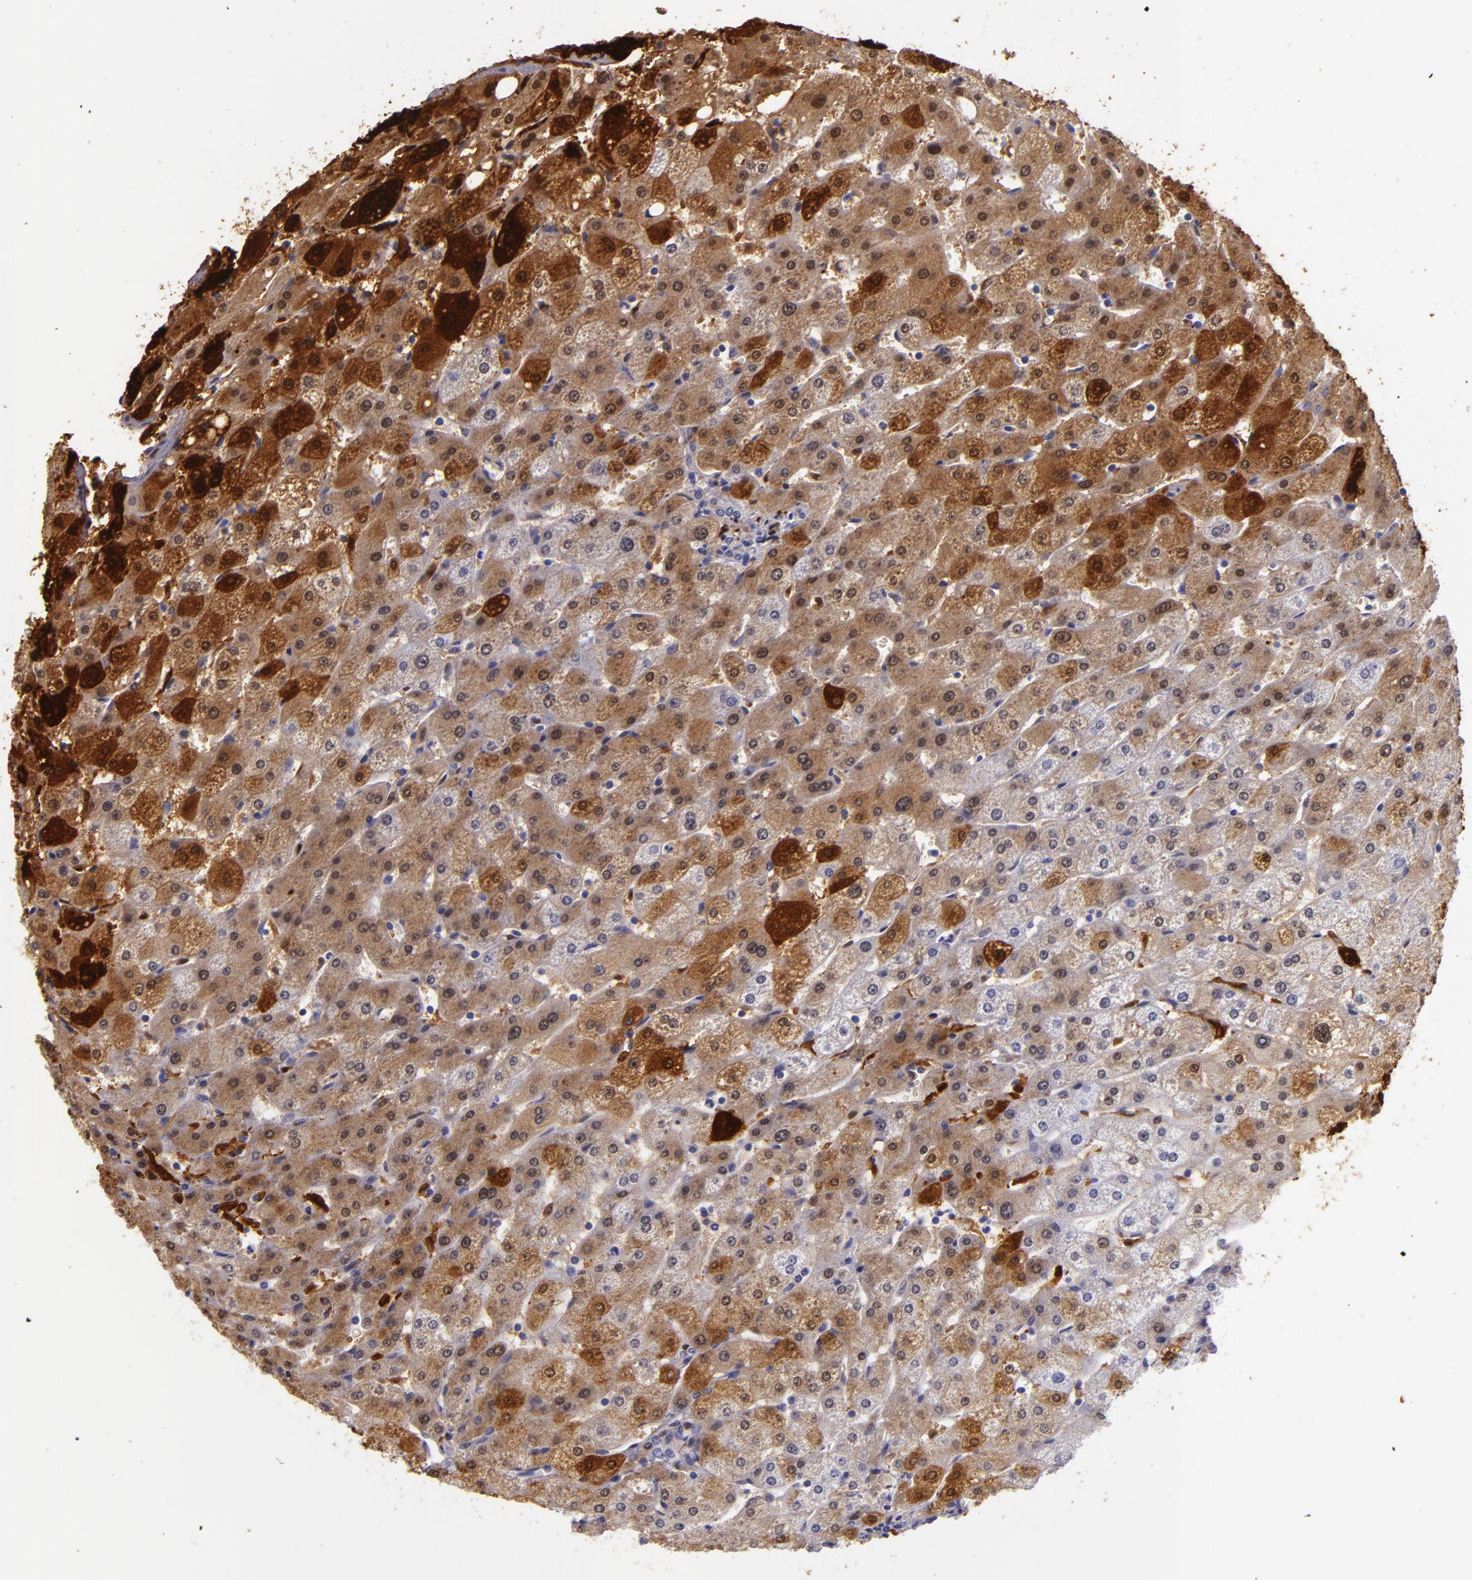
{"staining": {"intensity": "negative", "quantity": "none", "location": "none"}, "tissue": "liver", "cell_type": "Cholangiocytes", "image_type": "normal", "snomed": [{"axis": "morphology", "description": "Normal tissue, NOS"}, {"axis": "topography", "description": "Liver"}], "caption": "An image of liver stained for a protein shows no brown staining in cholangiocytes. (Immunohistochemistry (ihc), brightfield microscopy, high magnification).", "gene": "MT1A", "patient": {"sex": "male", "age": 67}}